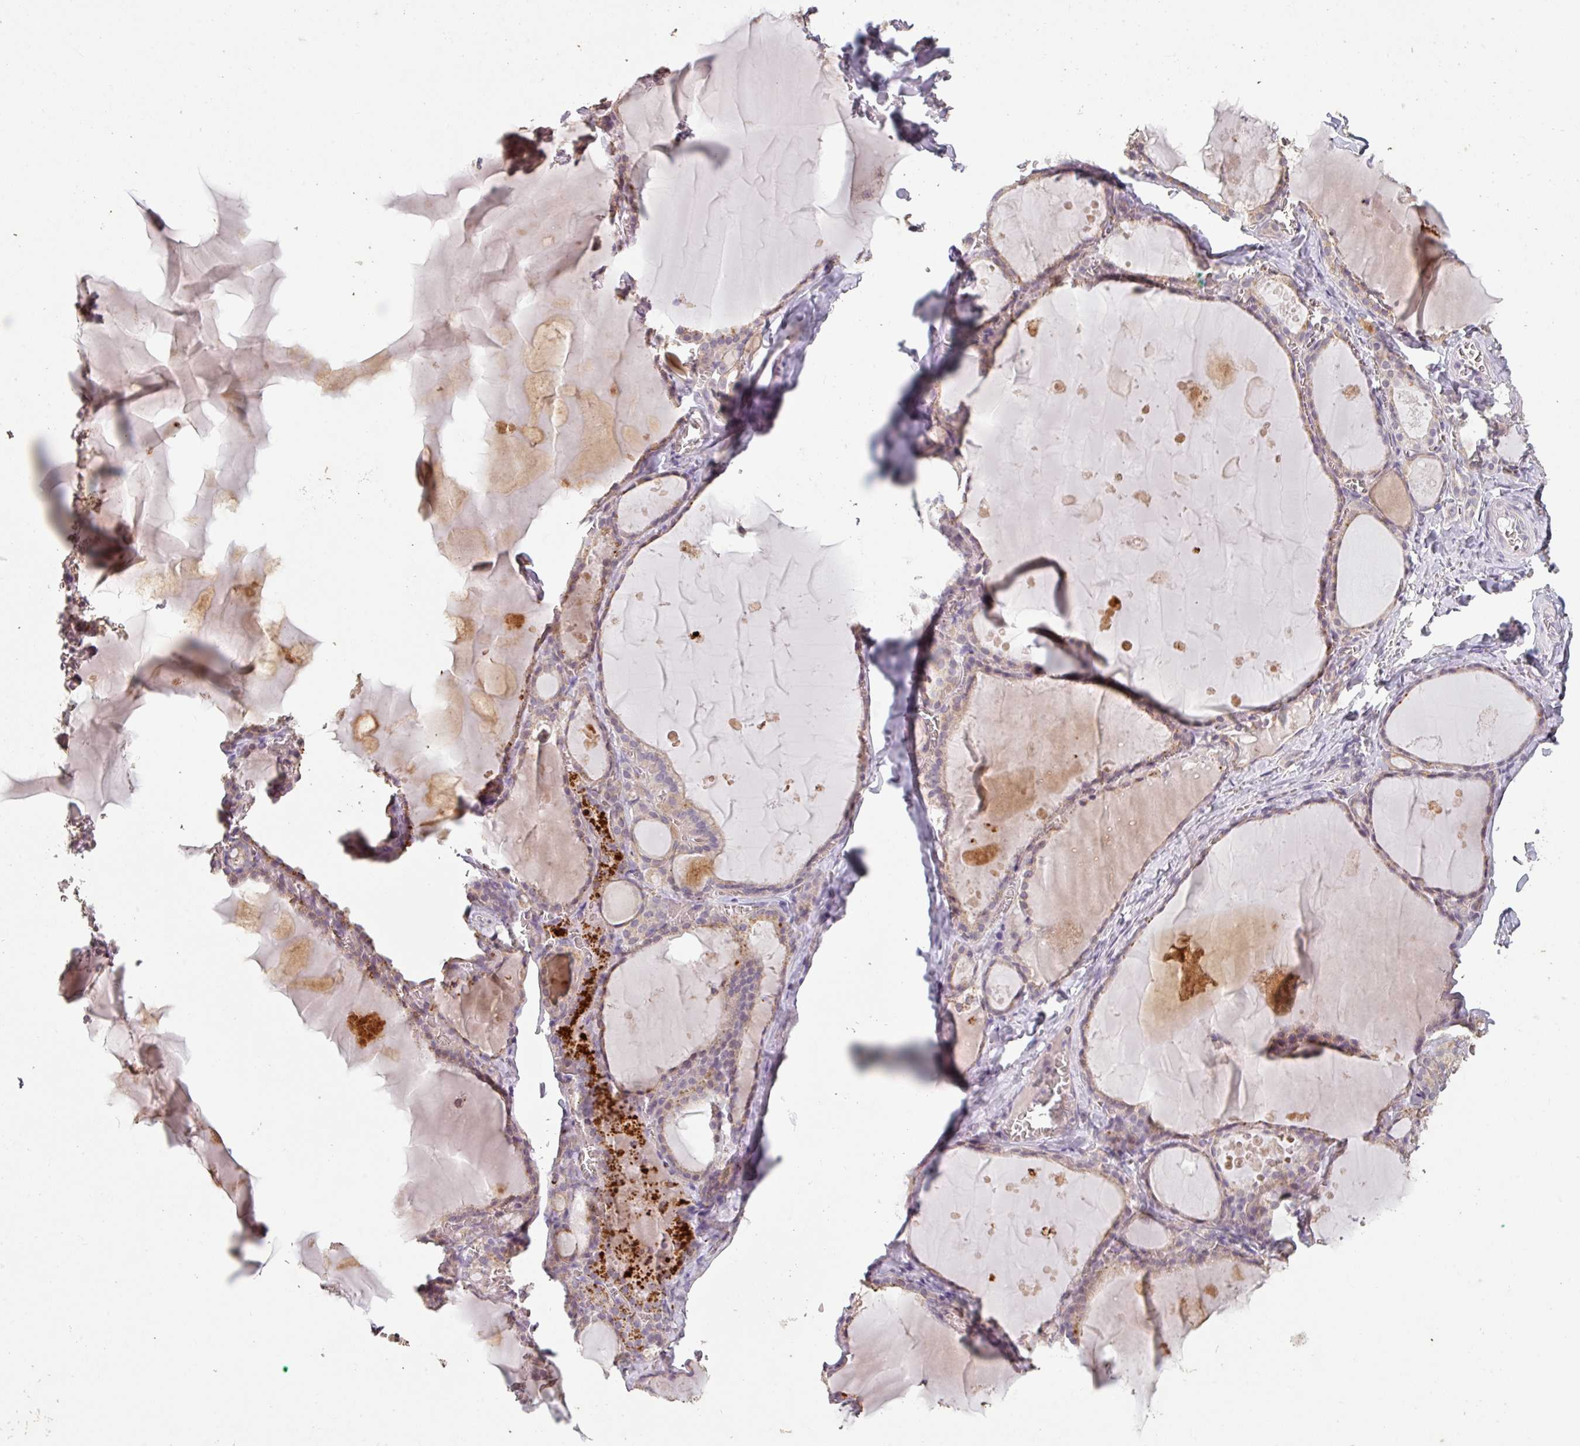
{"staining": {"intensity": "weak", "quantity": "25%-75%", "location": "cytoplasmic/membranous"}, "tissue": "thyroid gland", "cell_type": "Glandular cells", "image_type": "normal", "snomed": [{"axis": "morphology", "description": "Normal tissue, NOS"}, {"axis": "topography", "description": "Thyroid gland"}], "caption": "Brown immunohistochemical staining in benign thyroid gland displays weak cytoplasmic/membranous expression in approximately 25%-75% of glandular cells. The protein of interest is stained brown, and the nuclei are stained in blue (DAB IHC with brightfield microscopy, high magnification).", "gene": "LYPLA1", "patient": {"sex": "male", "age": 56}}